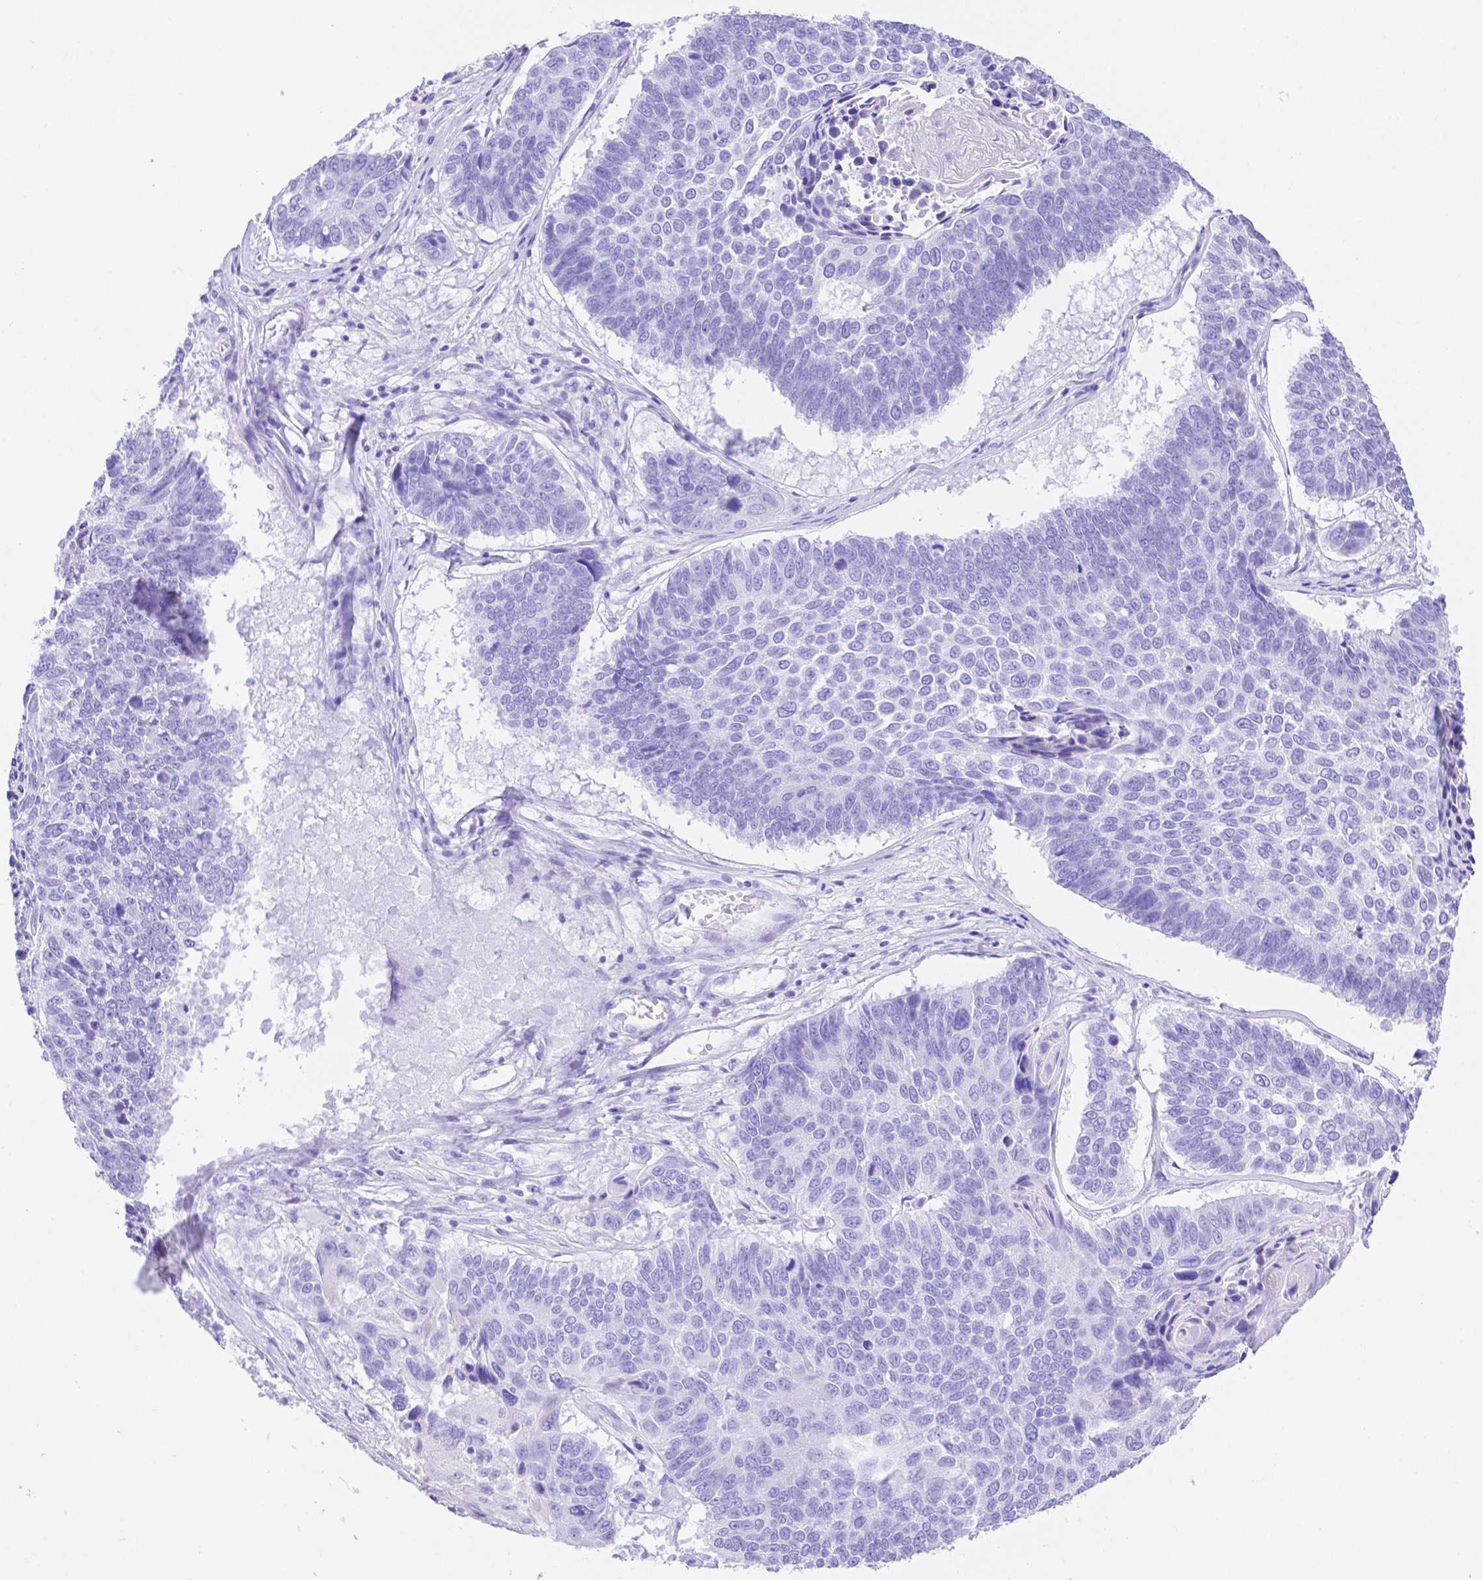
{"staining": {"intensity": "negative", "quantity": "none", "location": "none"}, "tissue": "lung cancer", "cell_type": "Tumor cells", "image_type": "cancer", "snomed": [{"axis": "morphology", "description": "Squamous cell carcinoma, NOS"}, {"axis": "topography", "description": "Lung"}], "caption": "A high-resolution photomicrograph shows IHC staining of squamous cell carcinoma (lung), which exhibits no significant expression in tumor cells.", "gene": "SMR3A", "patient": {"sex": "male", "age": 73}}